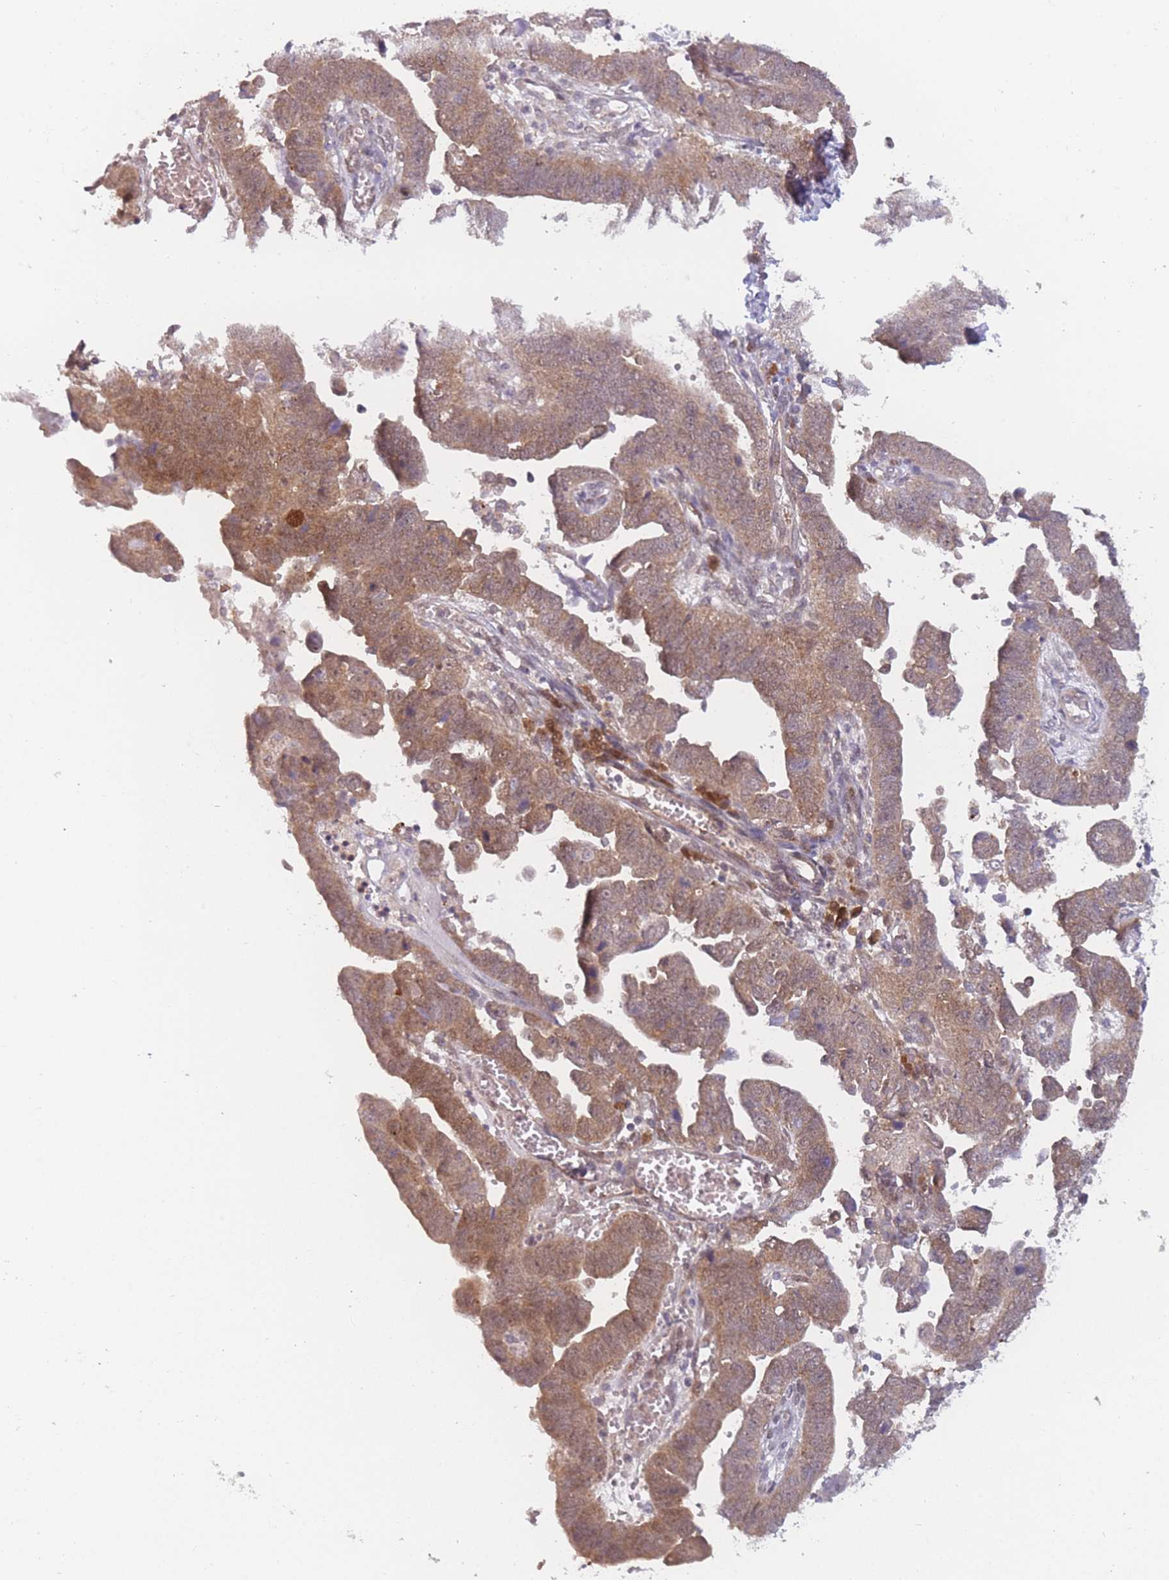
{"staining": {"intensity": "moderate", "quantity": ">75%", "location": "cytoplasmic/membranous"}, "tissue": "endometrial cancer", "cell_type": "Tumor cells", "image_type": "cancer", "snomed": [{"axis": "morphology", "description": "Adenocarcinoma, NOS"}, {"axis": "topography", "description": "Endometrium"}], "caption": "Moderate cytoplasmic/membranous positivity is present in approximately >75% of tumor cells in endometrial adenocarcinoma. The protein of interest is shown in brown color, while the nuclei are stained blue.", "gene": "MRI1", "patient": {"sex": "female", "age": 75}}